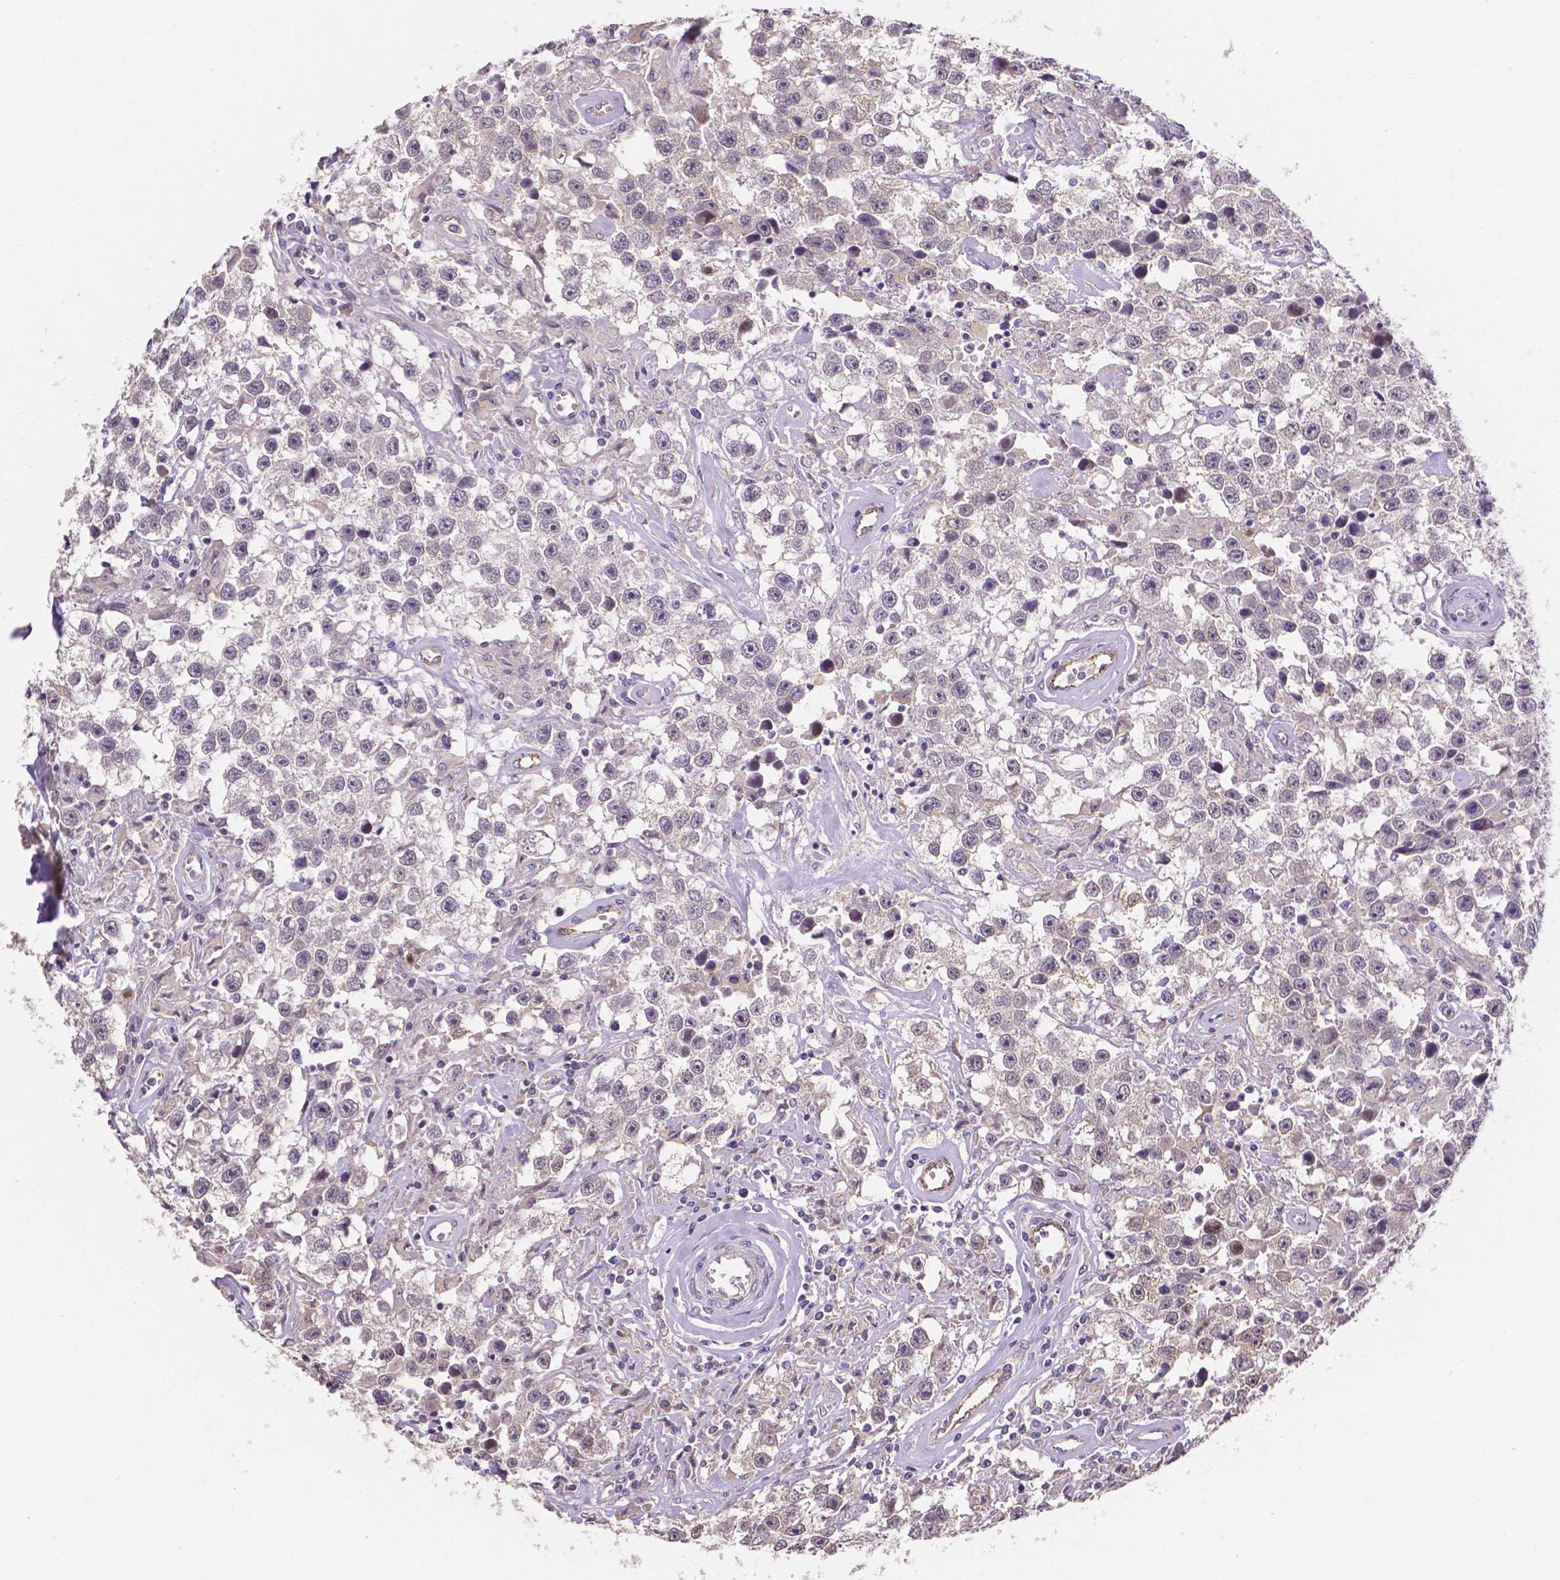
{"staining": {"intensity": "weak", "quantity": "<25%", "location": "cytoplasmic/membranous"}, "tissue": "testis cancer", "cell_type": "Tumor cells", "image_type": "cancer", "snomed": [{"axis": "morphology", "description": "Seminoma, NOS"}, {"axis": "topography", "description": "Testis"}], "caption": "Seminoma (testis) was stained to show a protein in brown. There is no significant positivity in tumor cells. The staining was performed using DAB to visualize the protein expression in brown, while the nuclei were stained in blue with hematoxylin (Magnification: 20x).", "gene": "ELAVL2", "patient": {"sex": "male", "age": 43}}